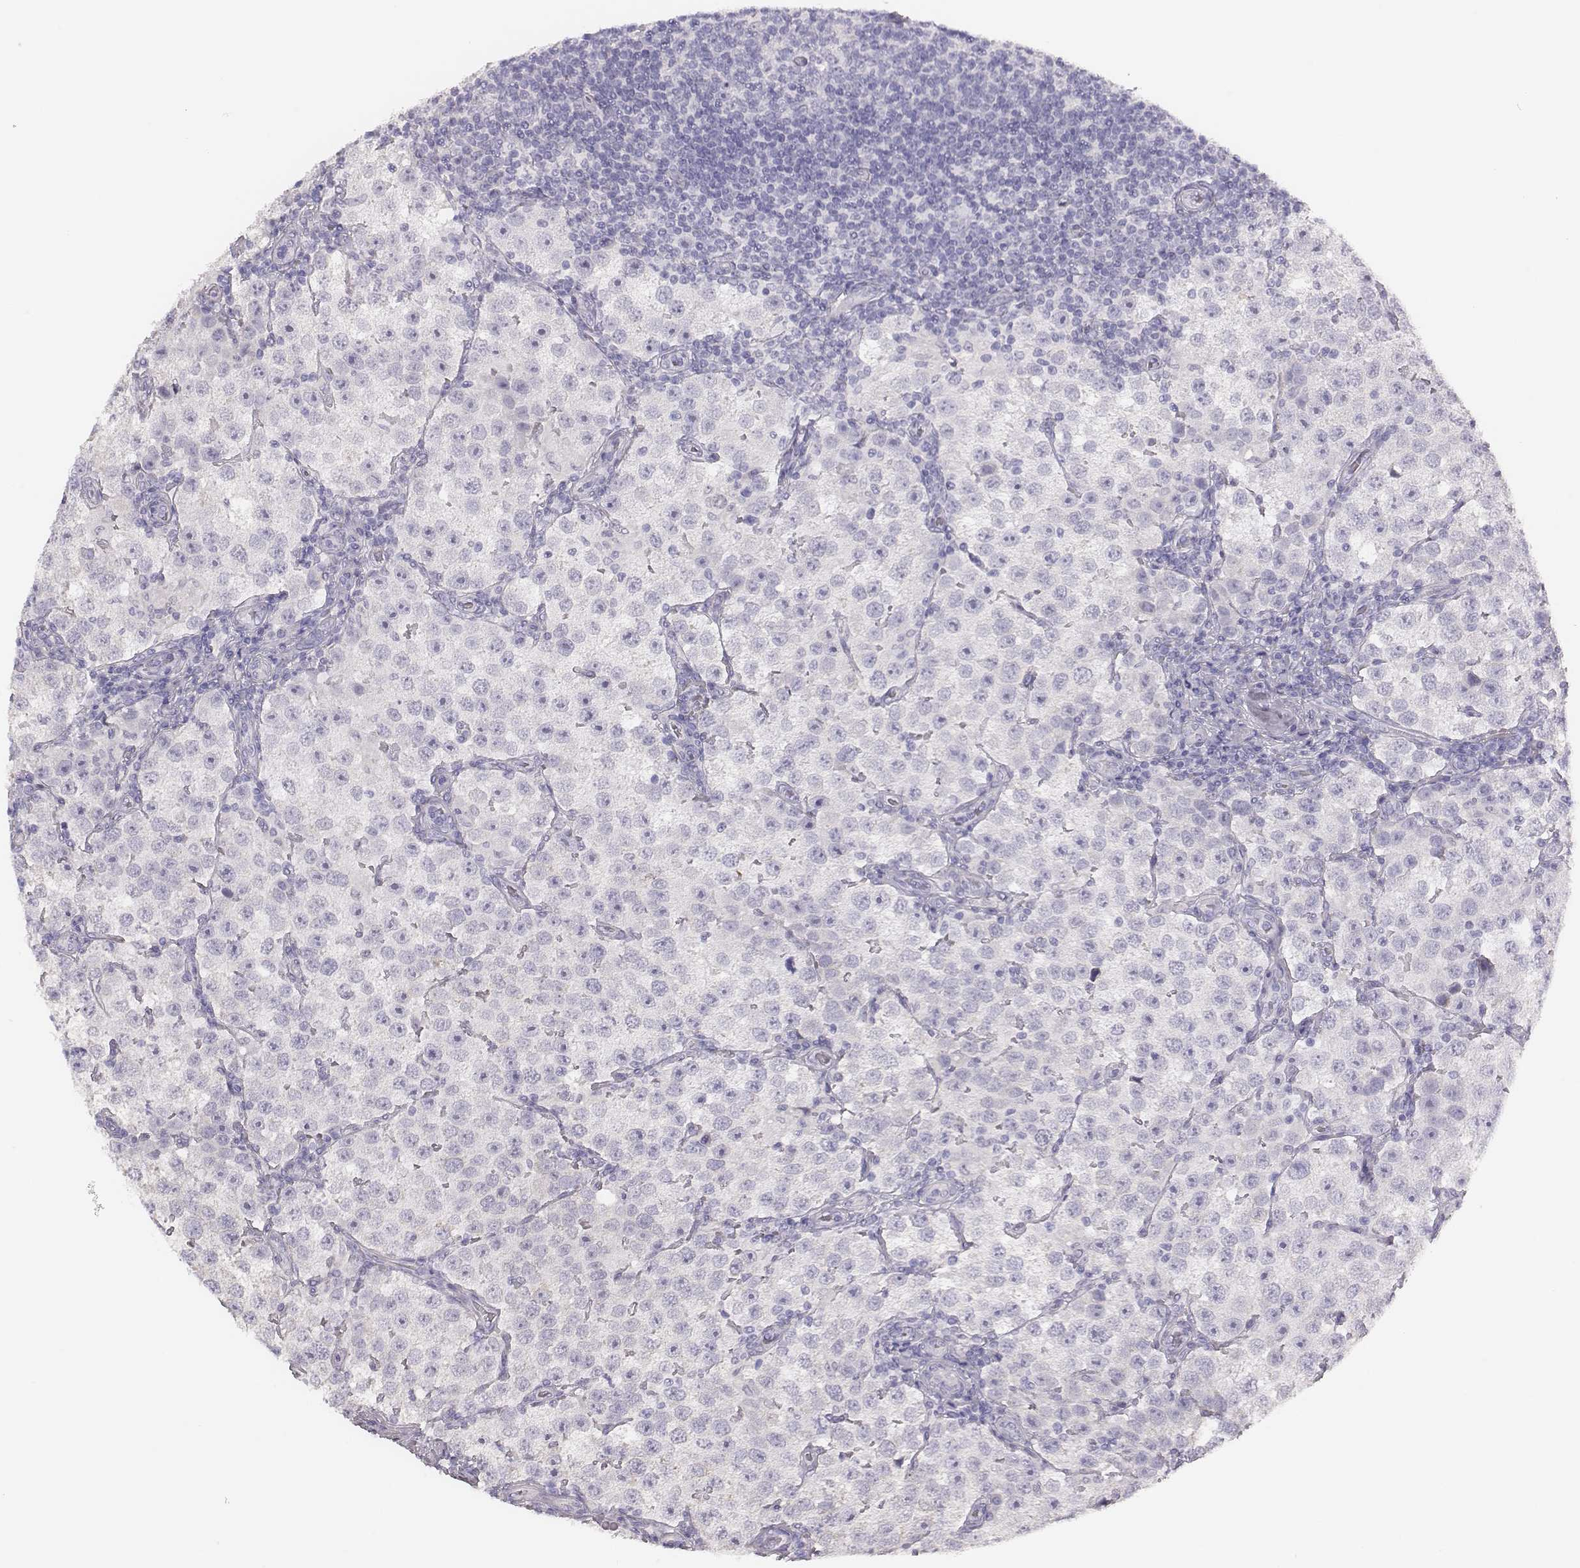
{"staining": {"intensity": "negative", "quantity": "none", "location": "none"}, "tissue": "testis cancer", "cell_type": "Tumor cells", "image_type": "cancer", "snomed": [{"axis": "morphology", "description": "Seminoma, NOS"}, {"axis": "topography", "description": "Testis"}], "caption": "Histopathology image shows no protein expression in tumor cells of seminoma (testis) tissue.", "gene": "GUCA1A", "patient": {"sex": "male", "age": 37}}